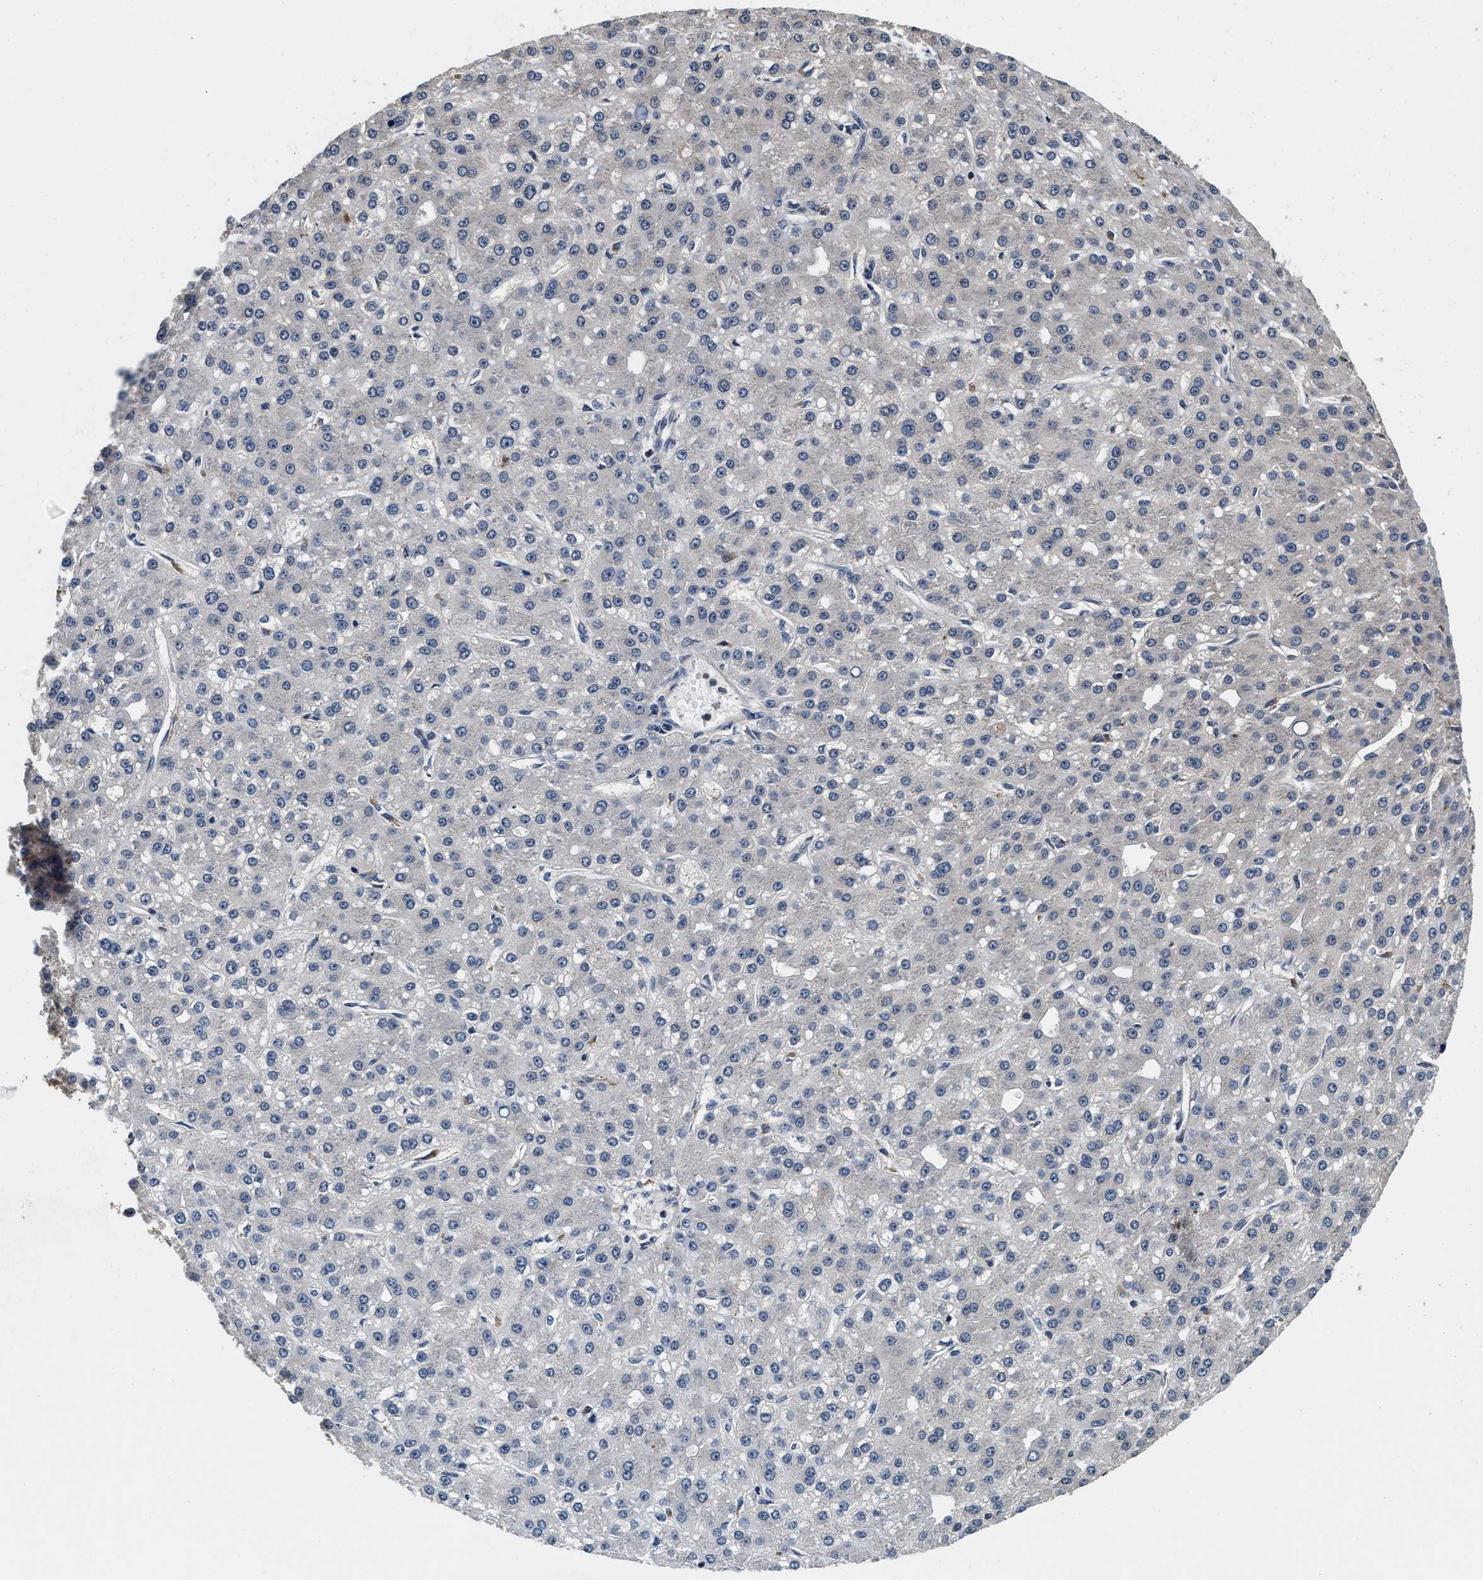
{"staining": {"intensity": "negative", "quantity": "none", "location": "none"}, "tissue": "liver cancer", "cell_type": "Tumor cells", "image_type": "cancer", "snomed": [{"axis": "morphology", "description": "Carcinoma, Hepatocellular, NOS"}, {"axis": "topography", "description": "Liver"}], "caption": "High magnification brightfield microscopy of hepatocellular carcinoma (liver) stained with DAB (brown) and counterstained with hematoxylin (blue): tumor cells show no significant positivity.", "gene": "PHPT1", "patient": {"sex": "male", "age": 67}}